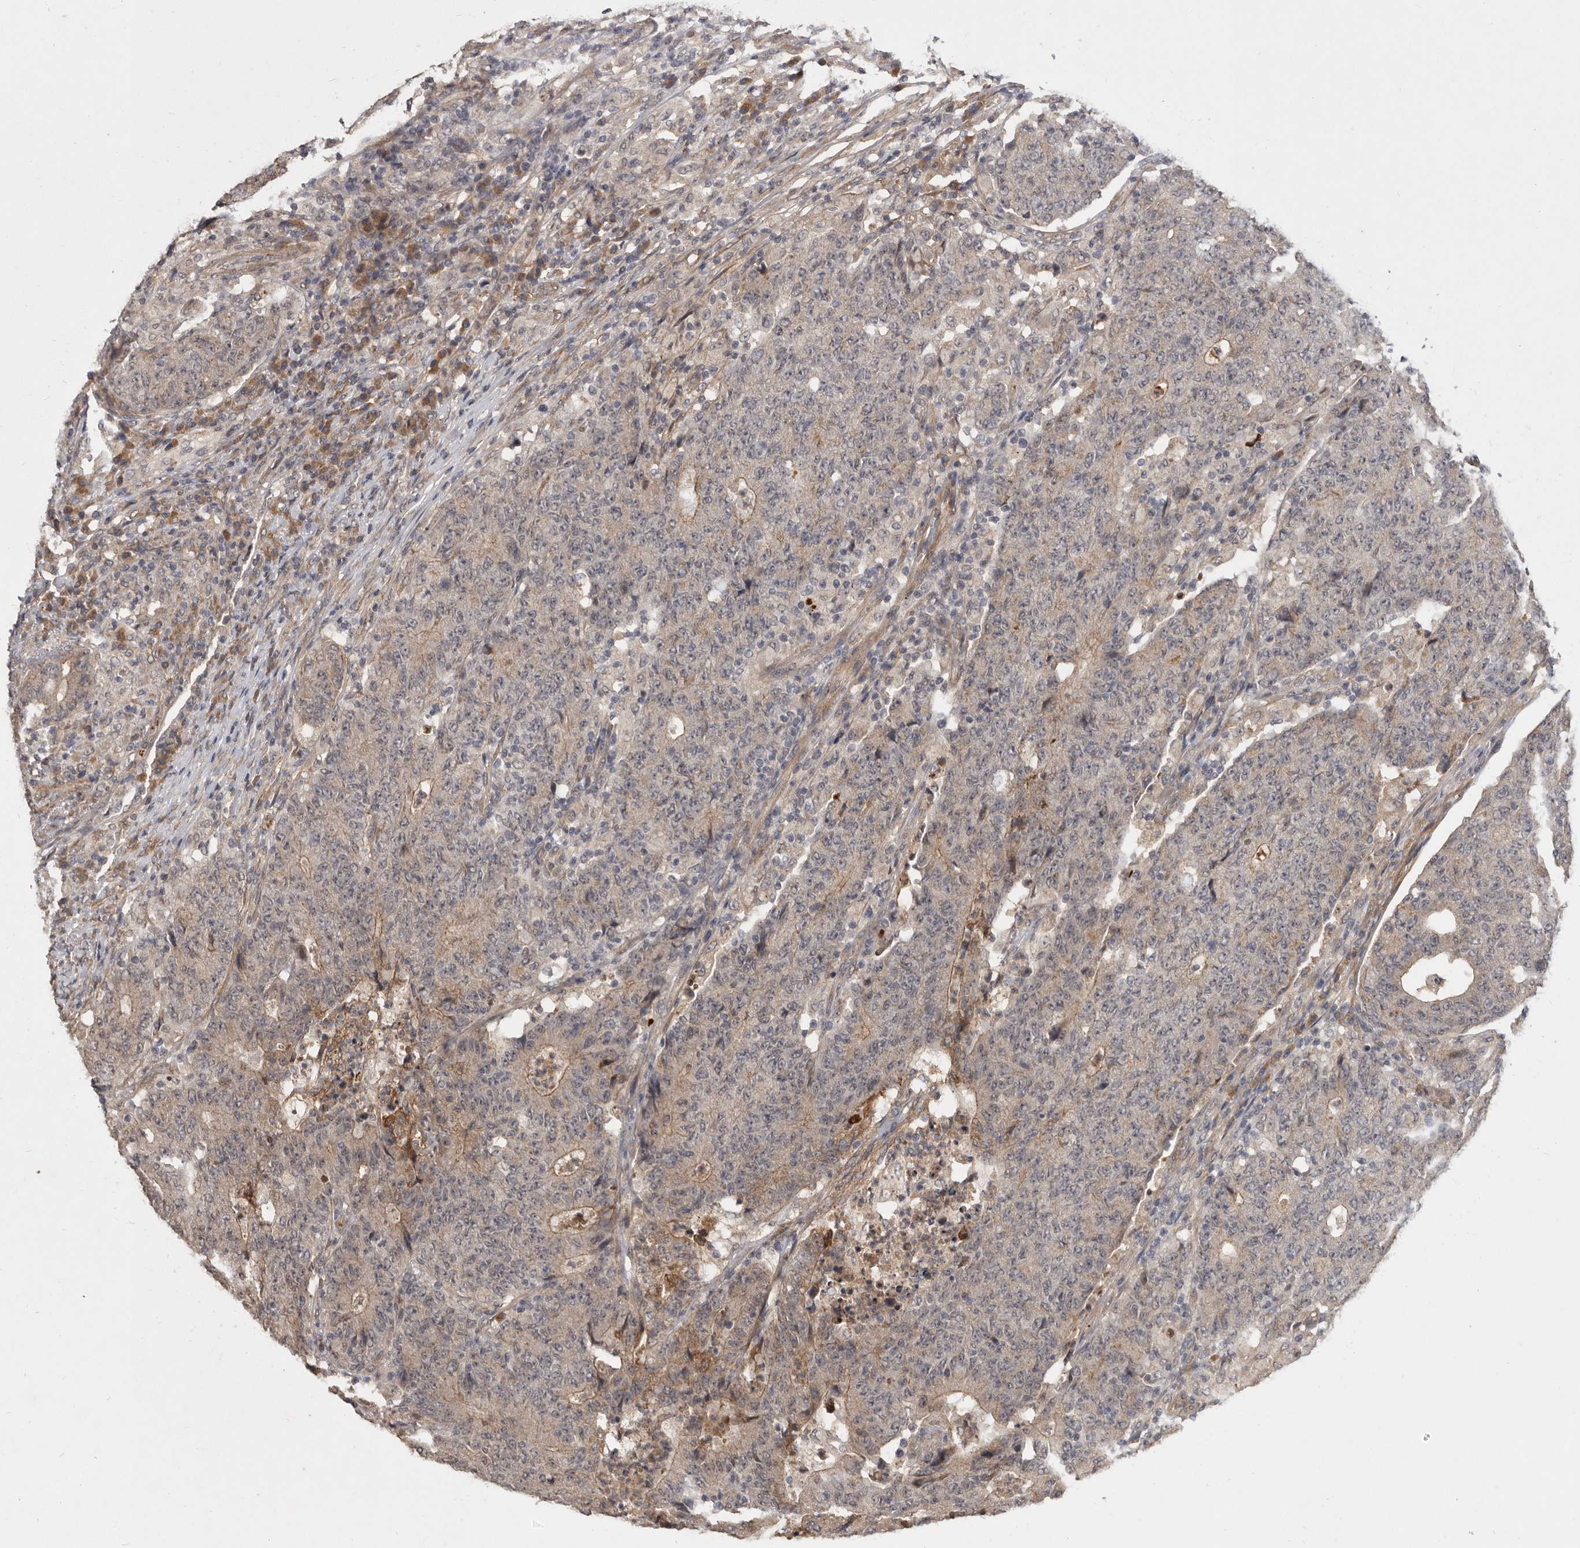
{"staining": {"intensity": "weak", "quantity": "25%-75%", "location": "cytoplasmic/membranous"}, "tissue": "colorectal cancer", "cell_type": "Tumor cells", "image_type": "cancer", "snomed": [{"axis": "morphology", "description": "Normal tissue, NOS"}, {"axis": "morphology", "description": "Adenocarcinoma, NOS"}, {"axis": "topography", "description": "Colon"}], "caption": "Adenocarcinoma (colorectal) stained with a brown dye demonstrates weak cytoplasmic/membranous positive expression in approximately 25%-75% of tumor cells.", "gene": "DNAJC28", "patient": {"sex": "female", "age": 75}}